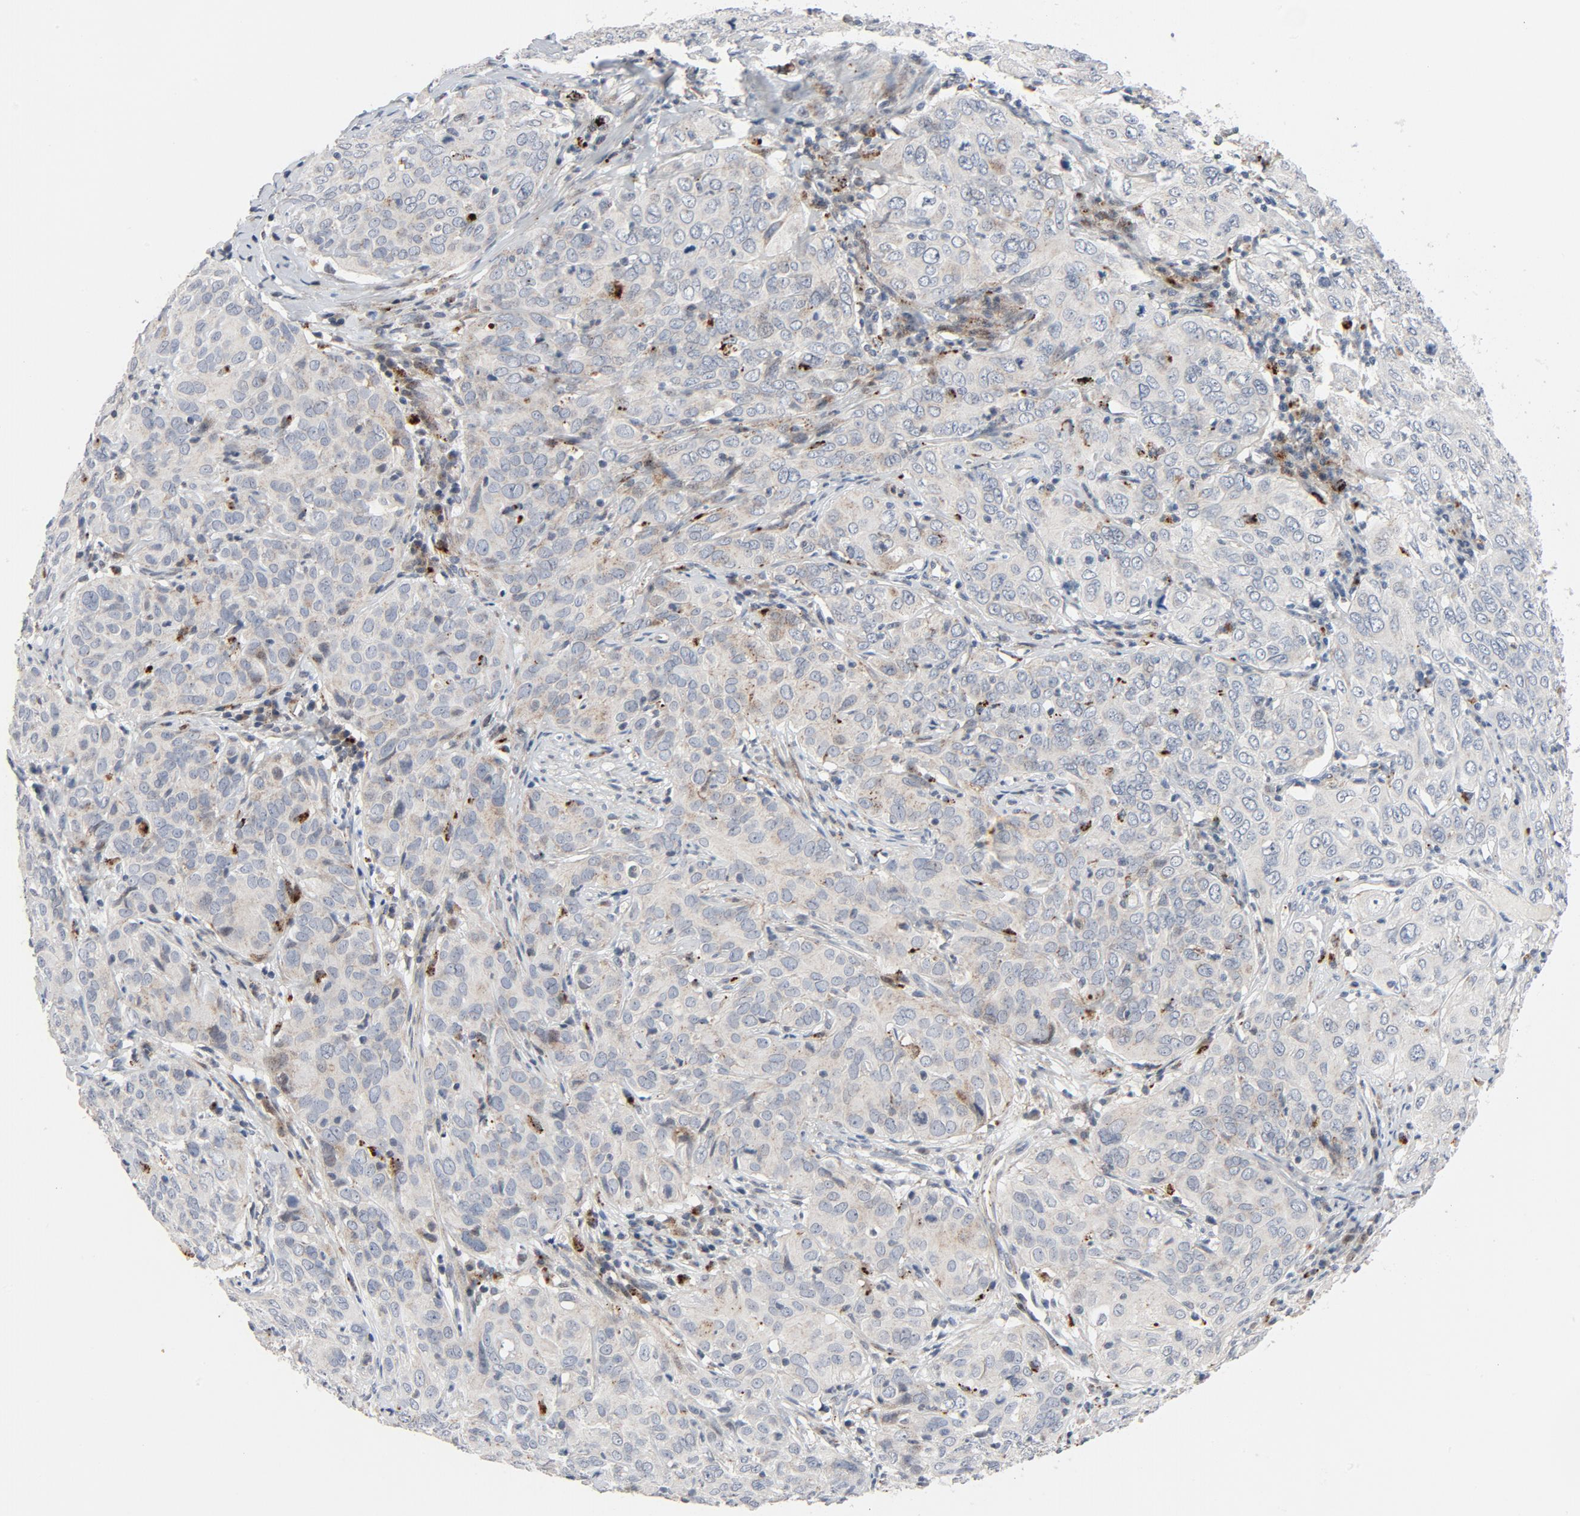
{"staining": {"intensity": "negative", "quantity": "none", "location": "none"}, "tissue": "cervical cancer", "cell_type": "Tumor cells", "image_type": "cancer", "snomed": [{"axis": "morphology", "description": "Squamous cell carcinoma, NOS"}, {"axis": "topography", "description": "Cervix"}], "caption": "The IHC image has no significant staining in tumor cells of cervical cancer (squamous cell carcinoma) tissue.", "gene": "AKT2", "patient": {"sex": "female", "age": 33}}